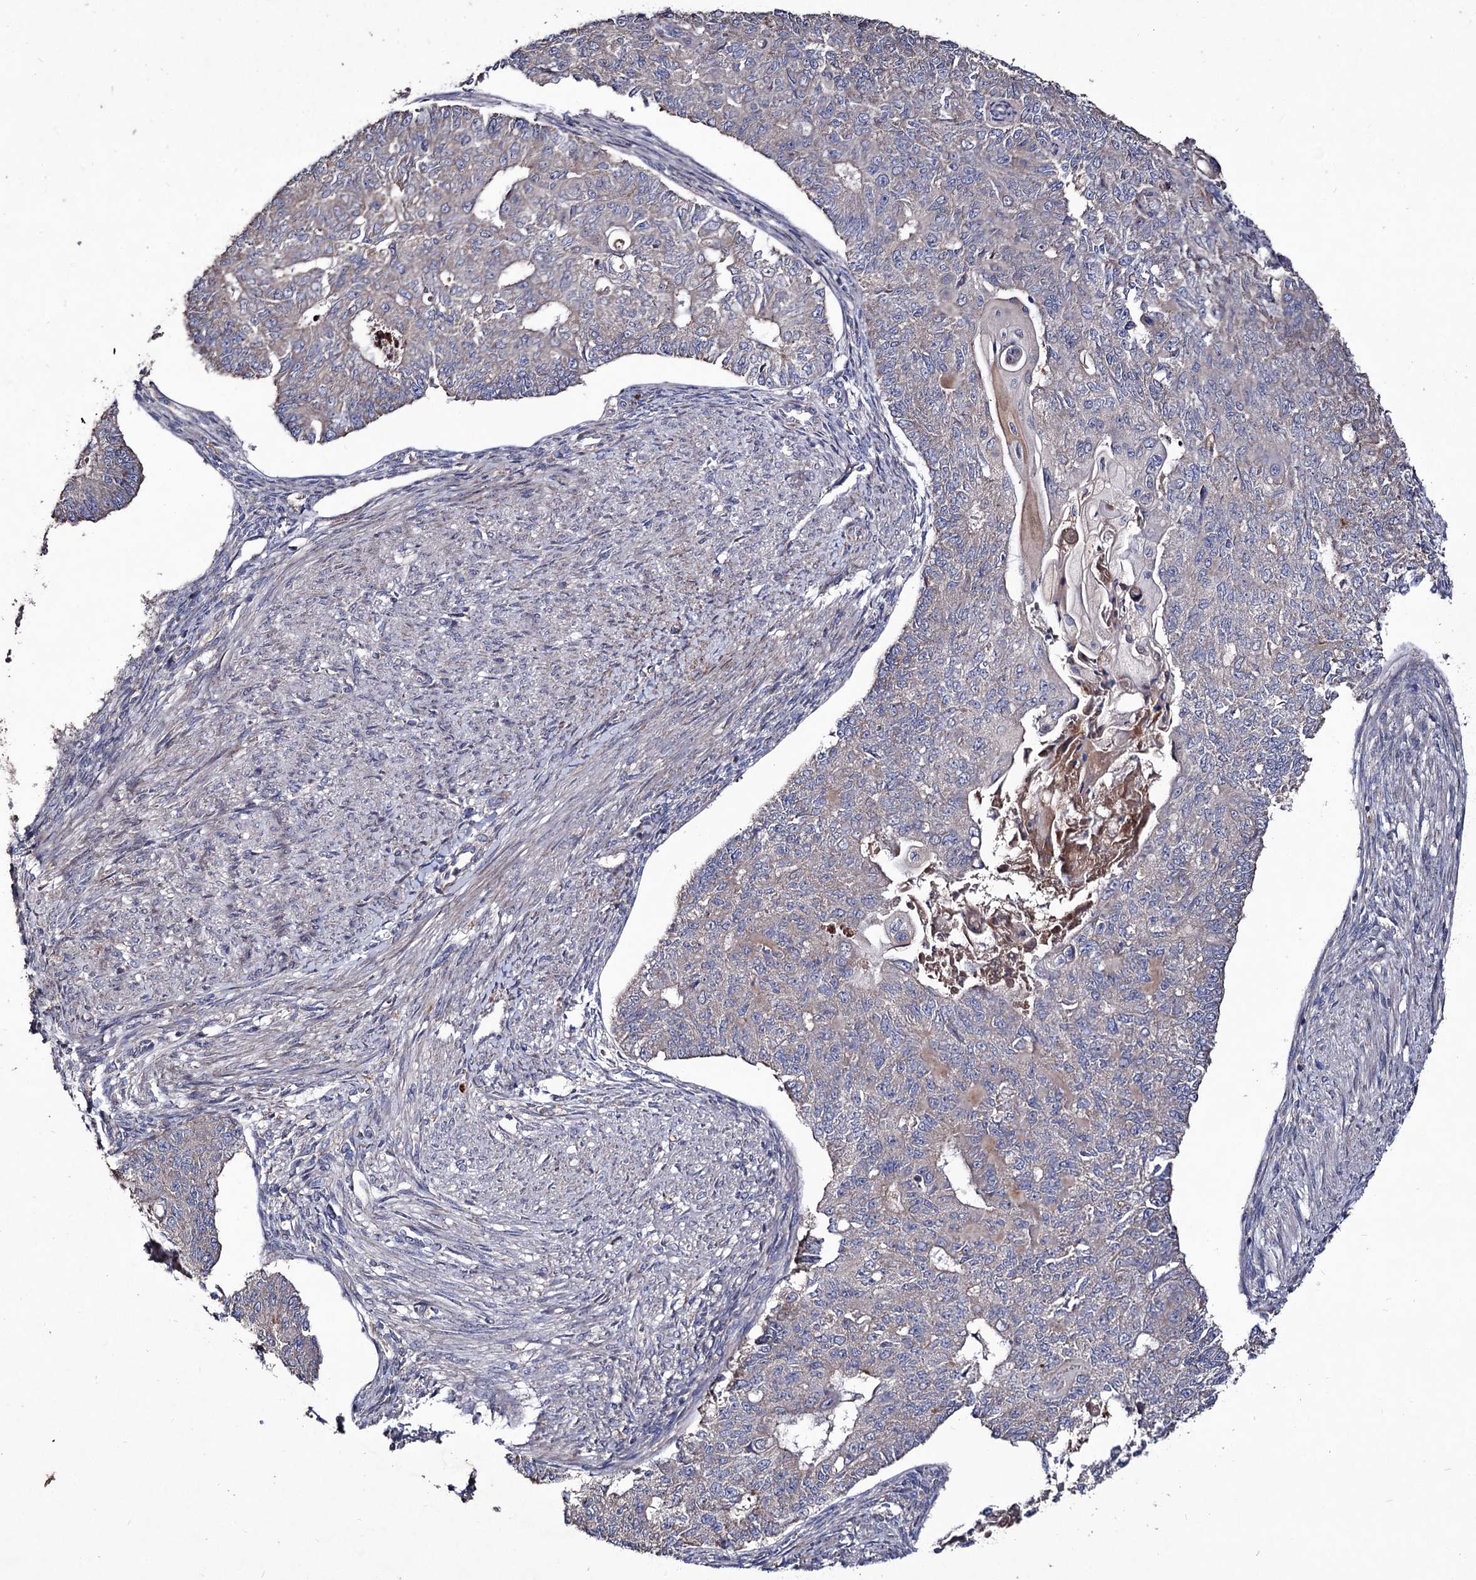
{"staining": {"intensity": "negative", "quantity": "none", "location": "none"}, "tissue": "endometrial cancer", "cell_type": "Tumor cells", "image_type": "cancer", "snomed": [{"axis": "morphology", "description": "Adenocarcinoma, NOS"}, {"axis": "topography", "description": "Endometrium"}], "caption": "Photomicrograph shows no significant protein positivity in tumor cells of endometrial cancer (adenocarcinoma).", "gene": "MYO1H", "patient": {"sex": "female", "age": 32}}